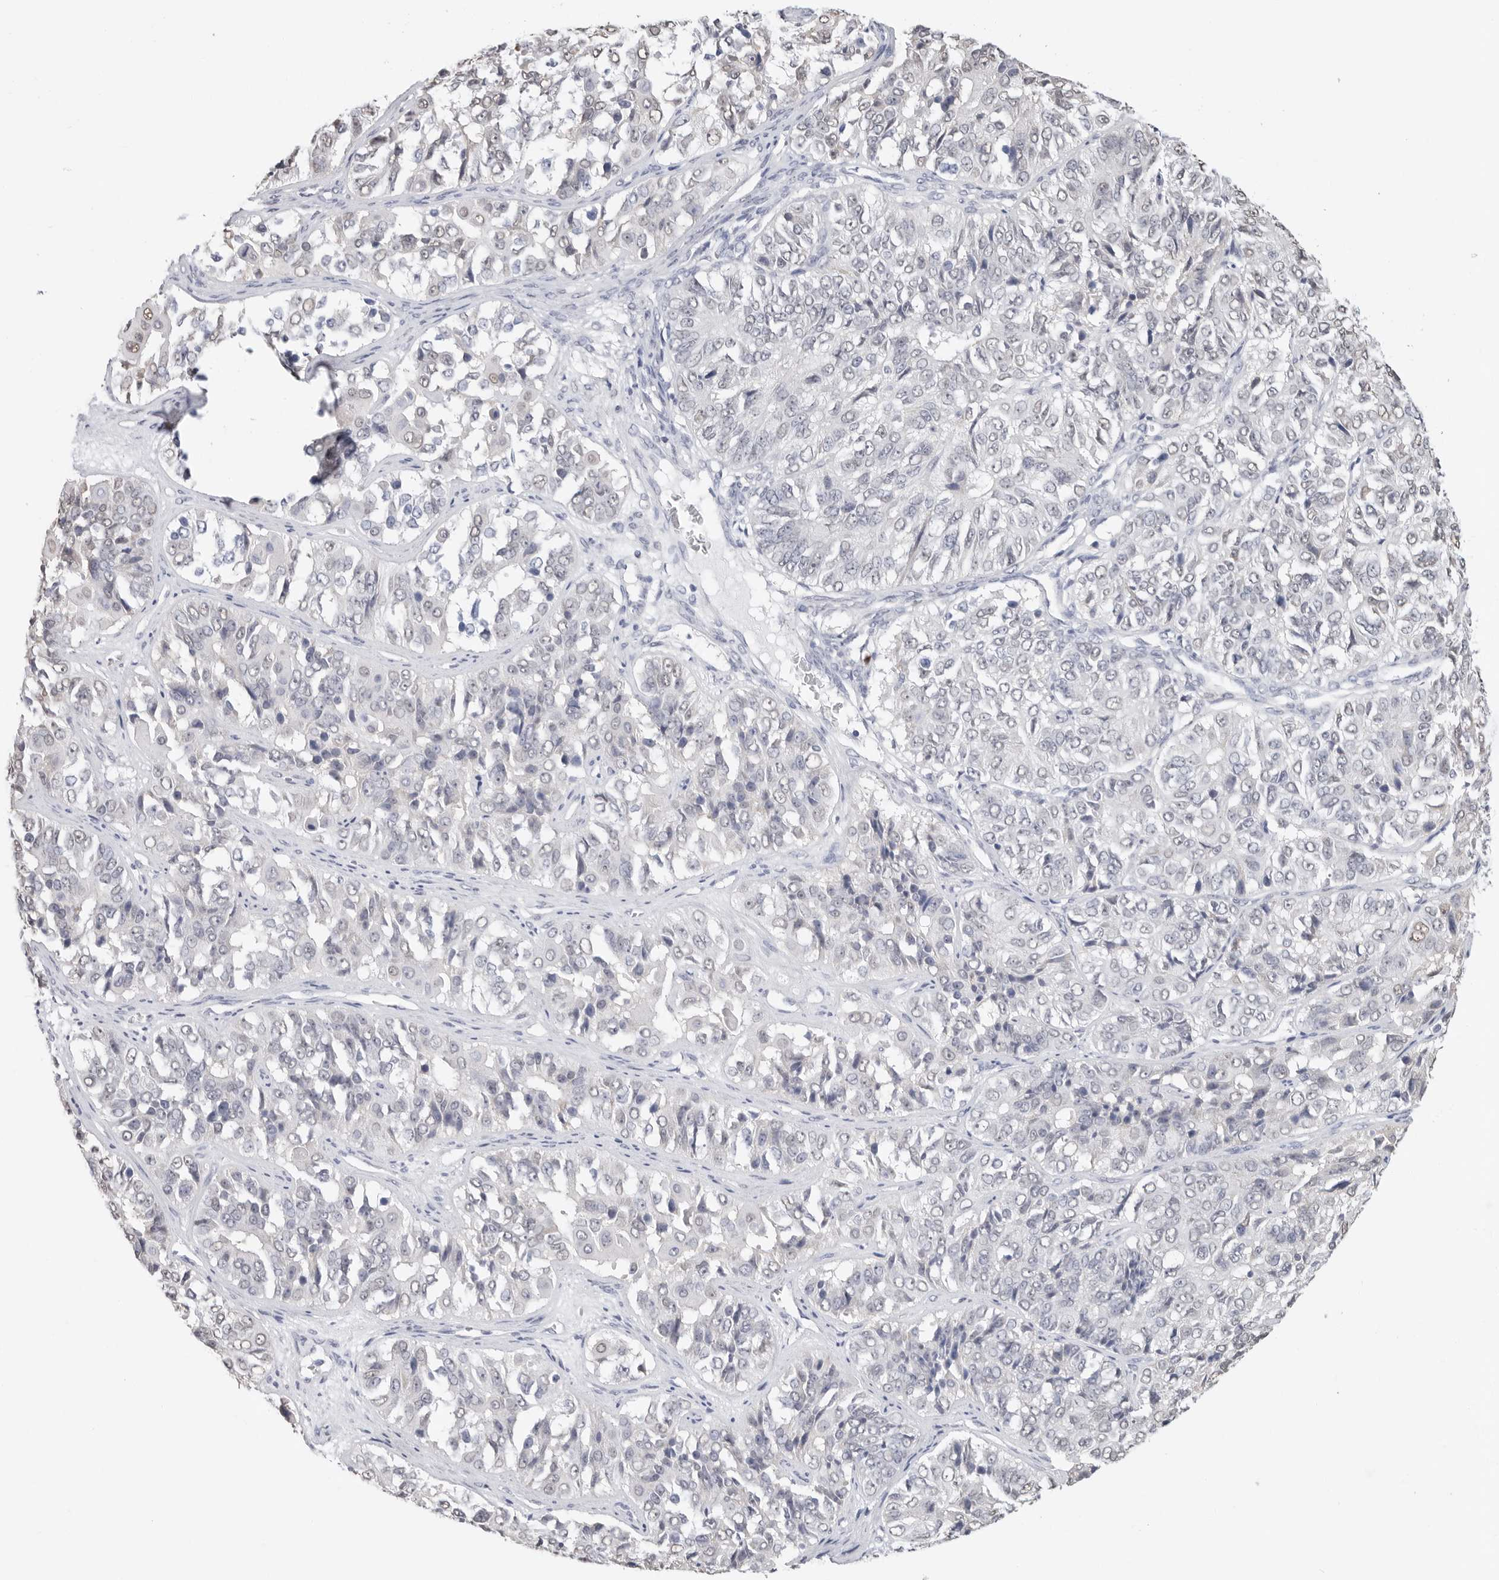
{"staining": {"intensity": "weak", "quantity": "<25%", "location": "nuclear"}, "tissue": "ovarian cancer", "cell_type": "Tumor cells", "image_type": "cancer", "snomed": [{"axis": "morphology", "description": "Carcinoma, endometroid"}, {"axis": "topography", "description": "Ovary"}], "caption": "IHC image of neoplastic tissue: ovarian cancer stained with DAB (3,3'-diaminobenzidine) demonstrates no significant protein expression in tumor cells.", "gene": "ARHGEF10", "patient": {"sex": "female", "age": 51}}